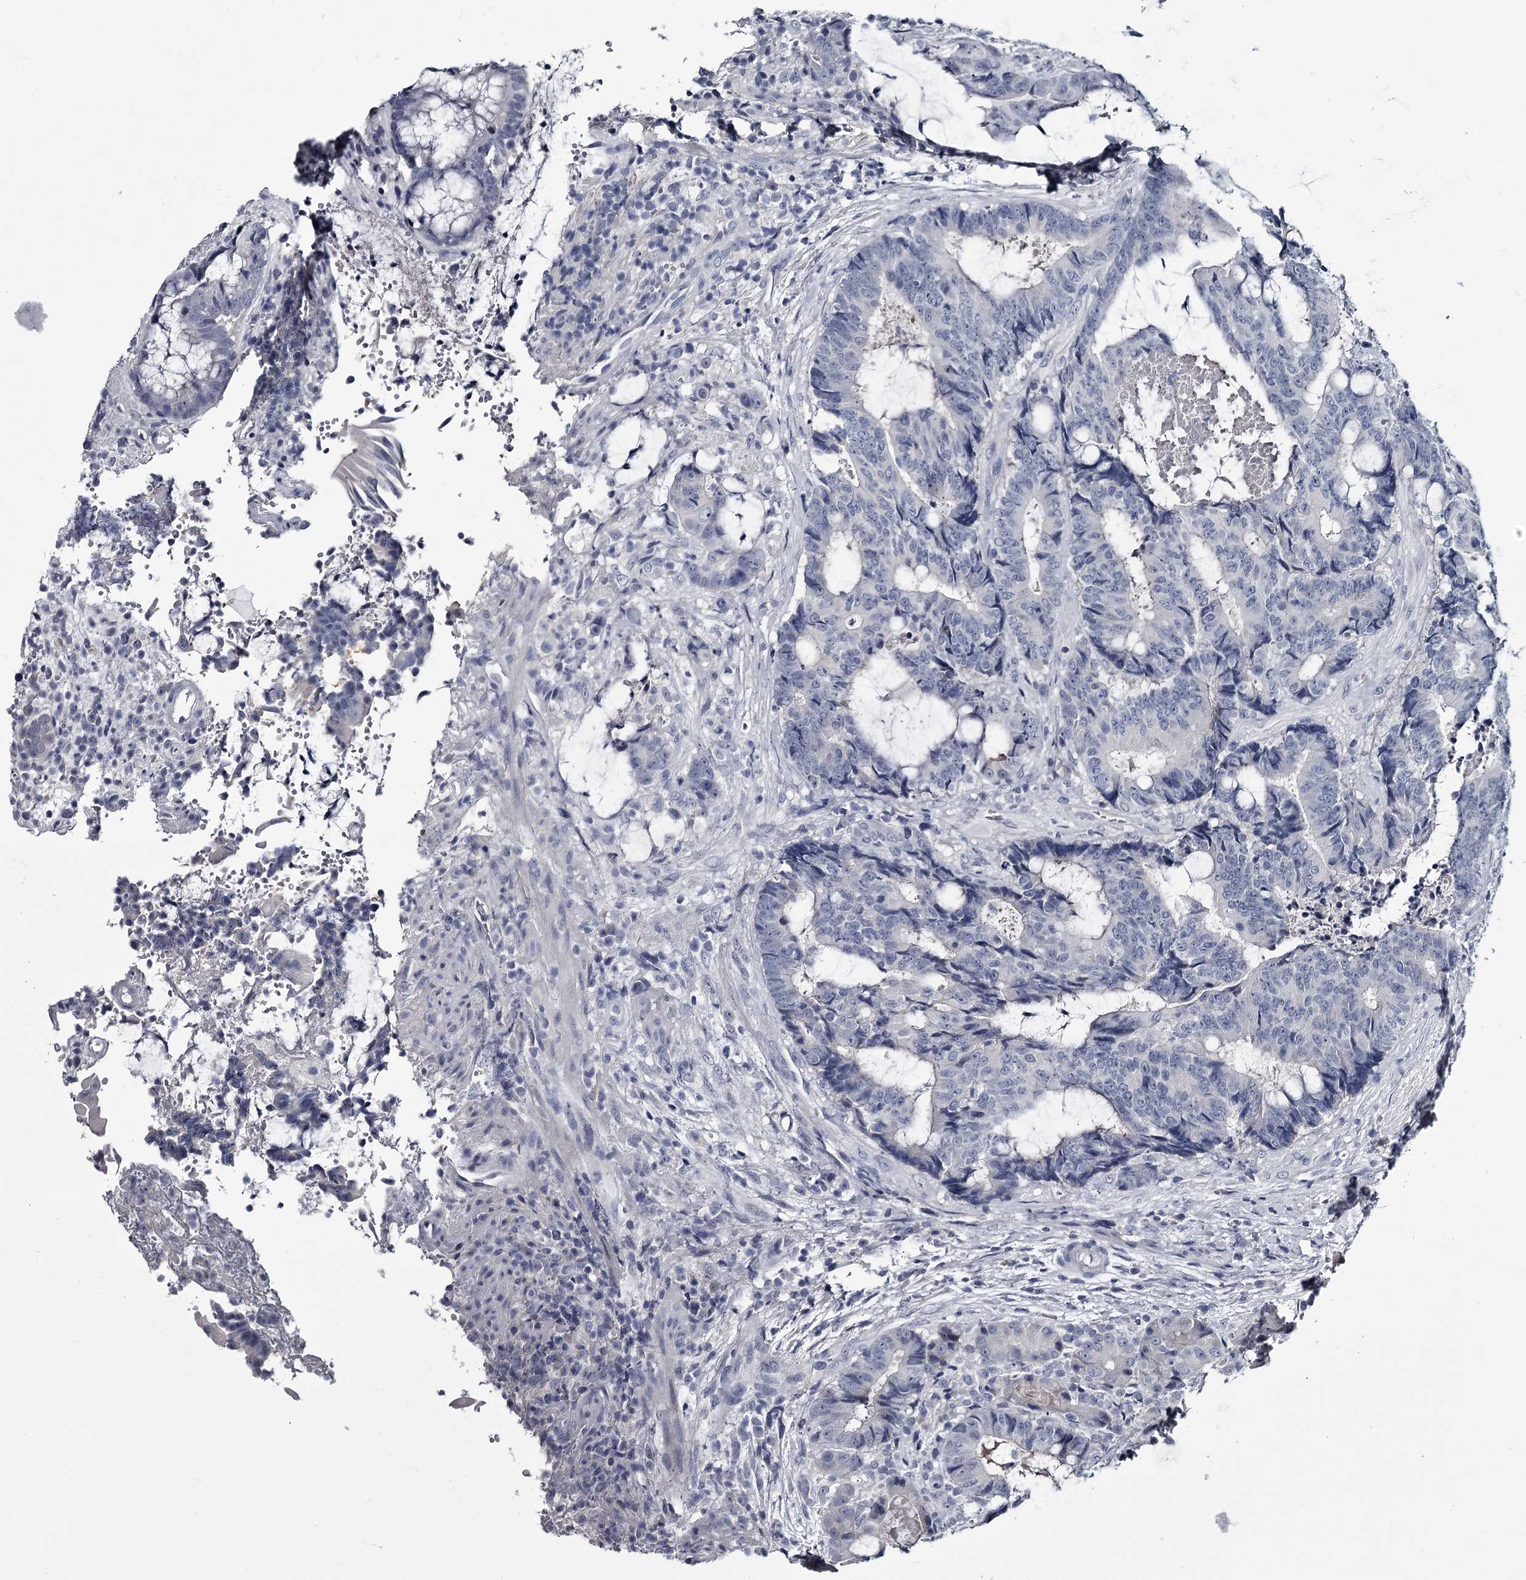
{"staining": {"intensity": "negative", "quantity": "none", "location": "none"}, "tissue": "colorectal cancer", "cell_type": "Tumor cells", "image_type": "cancer", "snomed": [{"axis": "morphology", "description": "Adenocarcinoma, NOS"}, {"axis": "topography", "description": "Rectum"}], "caption": "Immunohistochemistry (IHC) image of human colorectal cancer stained for a protein (brown), which exhibits no expression in tumor cells.", "gene": "DAO", "patient": {"sex": "male", "age": 69}}